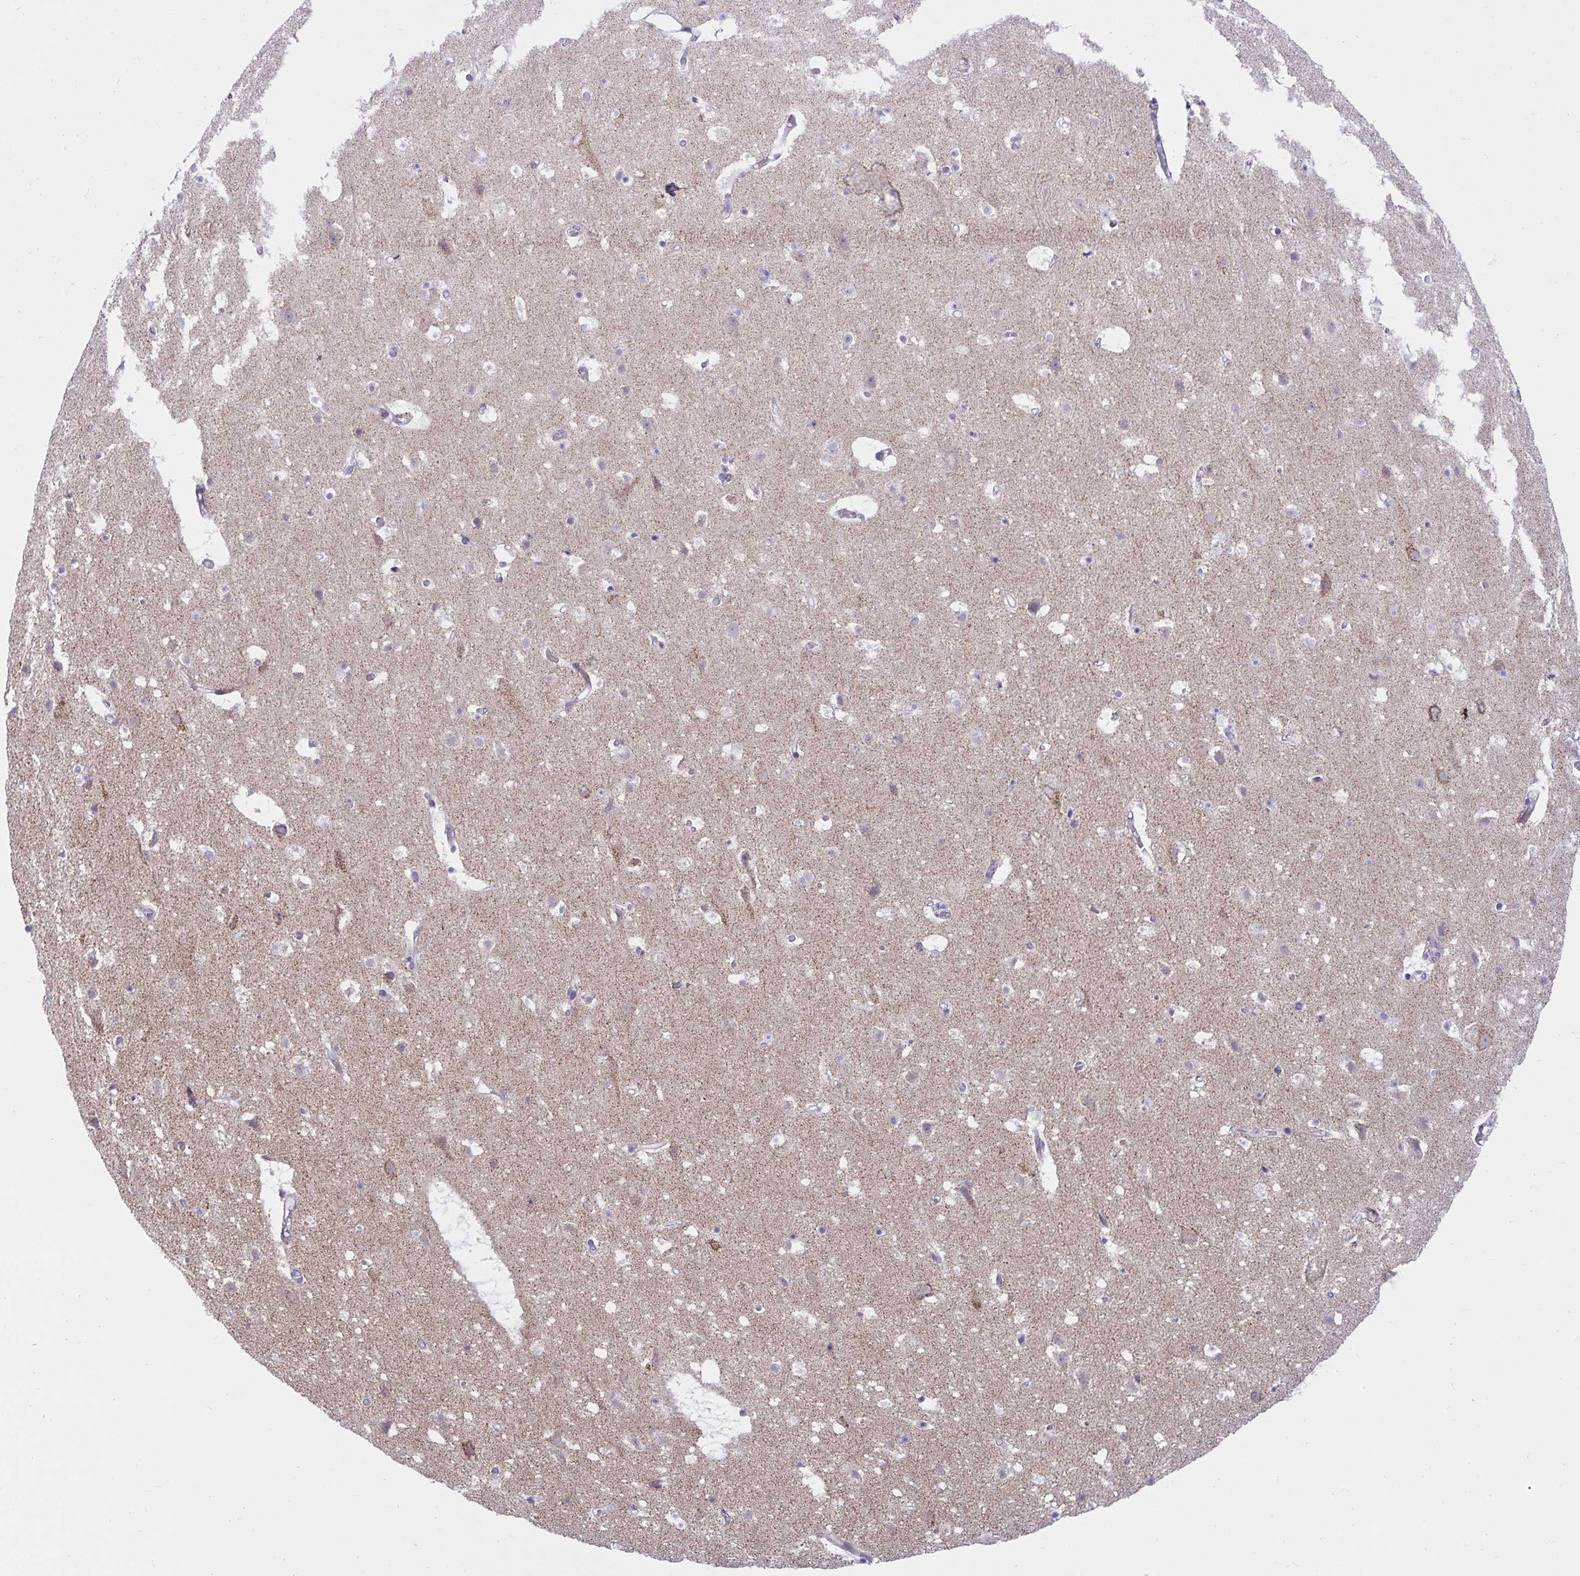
{"staining": {"intensity": "negative", "quantity": "none", "location": "none"}, "tissue": "cerebral cortex", "cell_type": "Endothelial cells", "image_type": "normal", "snomed": [{"axis": "morphology", "description": "Normal tissue, NOS"}, {"axis": "topography", "description": "Cerebral cortex"}], "caption": "Immunohistochemistry photomicrograph of normal human cerebral cortex stained for a protein (brown), which displays no positivity in endothelial cells.", "gene": "DTX3", "patient": {"sex": "female", "age": 42}}